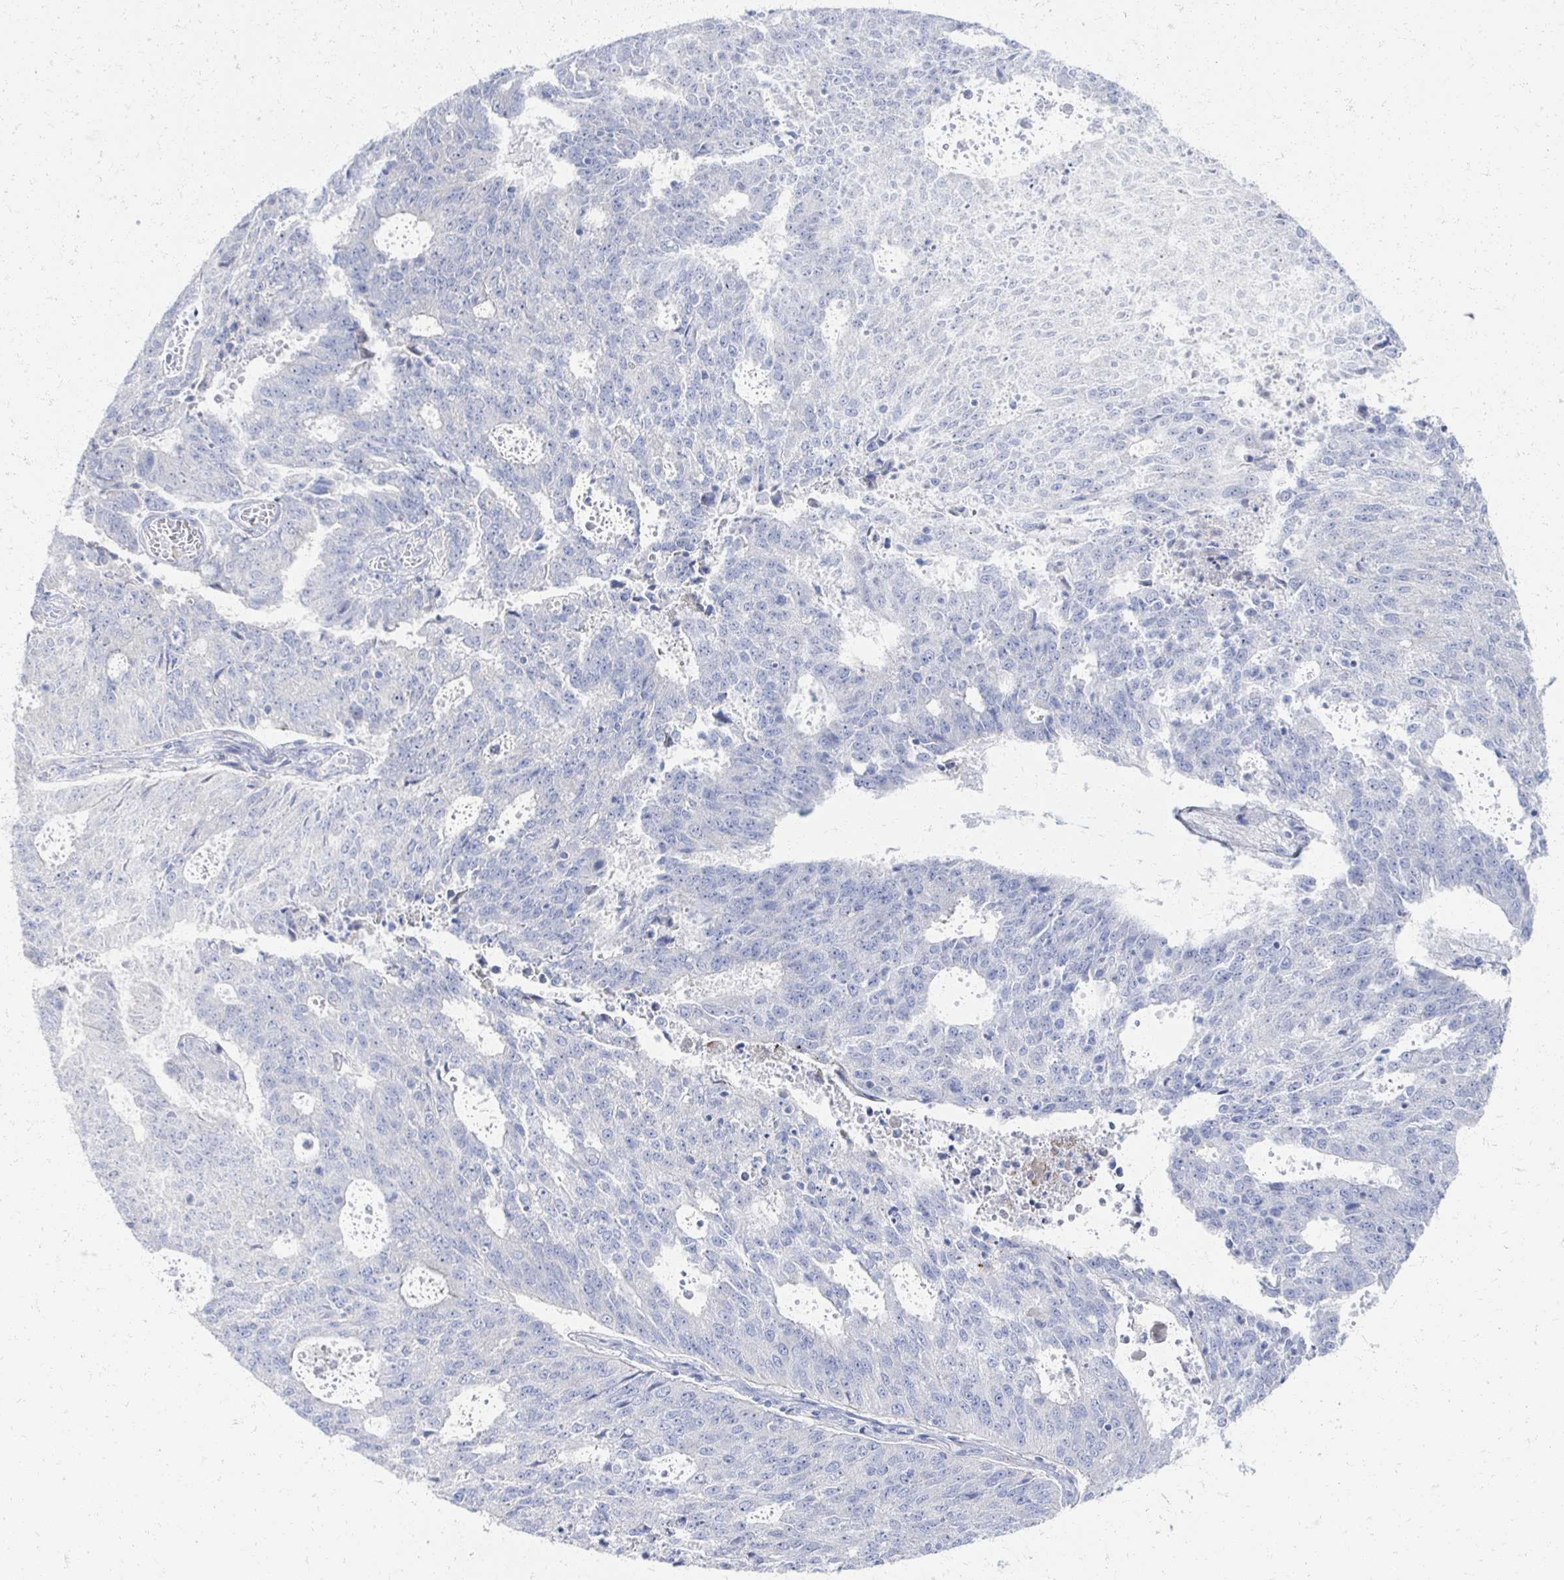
{"staining": {"intensity": "negative", "quantity": "none", "location": "none"}, "tissue": "endometrial cancer", "cell_type": "Tumor cells", "image_type": "cancer", "snomed": [{"axis": "morphology", "description": "Adenocarcinoma, NOS"}, {"axis": "topography", "description": "Endometrium"}], "caption": "Immunohistochemical staining of adenocarcinoma (endometrial) demonstrates no significant positivity in tumor cells.", "gene": "PRR20A", "patient": {"sex": "female", "age": 82}}